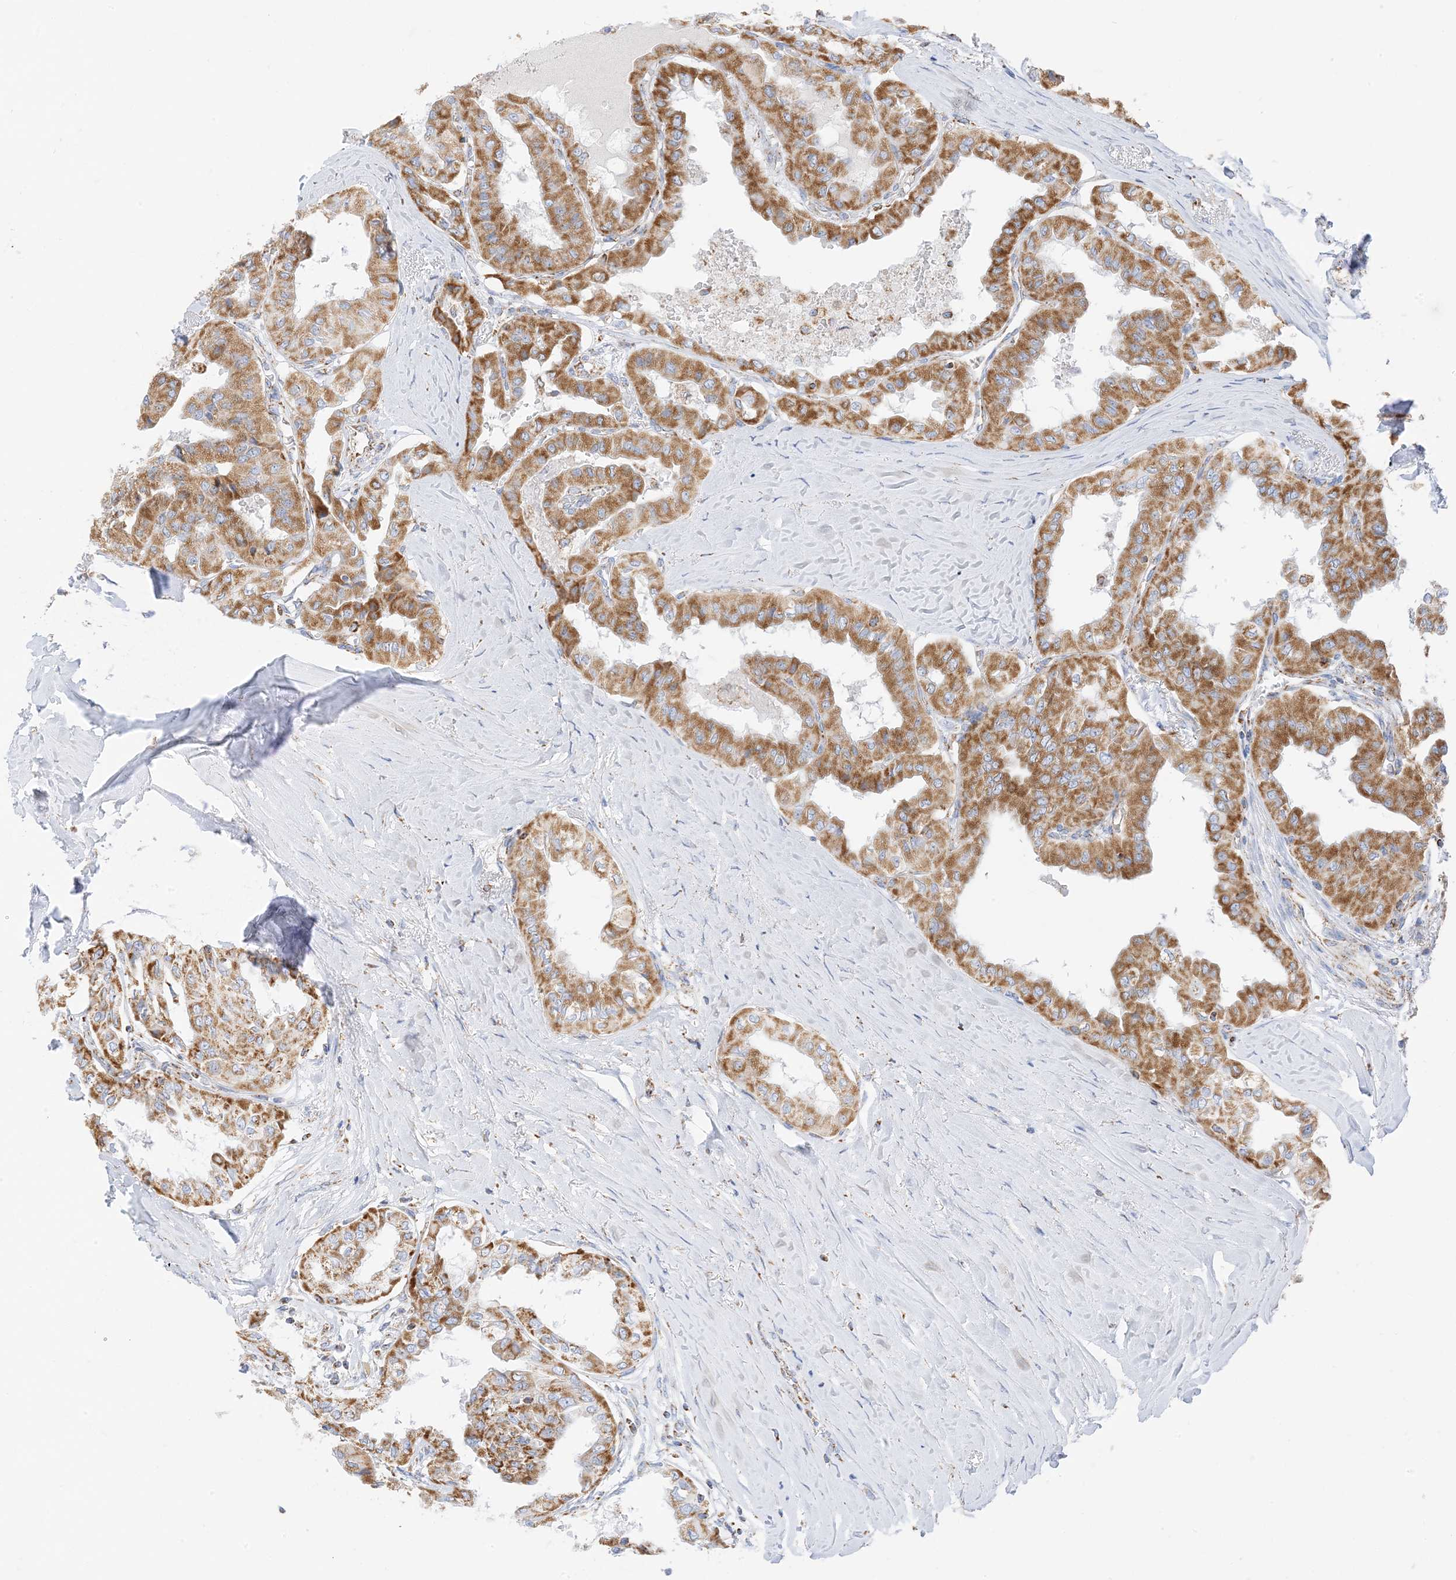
{"staining": {"intensity": "strong", "quantity": ">75%", "location": "cytoplasmic/membranous"}, "tissue": "thyroid cancer", "cell_type": "Tumor cells", "image_type": "cancer", "snomed": [{"axis": "morphology", "description": "Papillary adenocarcinoma, NOS"}, {"axis": "topography", "description": "Thyroid gland"}], "caption": "An immunohistochemistry photomicrograph of neoplastic tissue is shown. Protein staining in brown labels strong cytoplasmic/membranous positivity in thyroid papillary adenocarcinoma within tumor cells. (DAB IHC, brown staining for protein, blue staining for nuclei).", "gene": "CAPN13", "patient": {"sex": "female", "age": 59}}